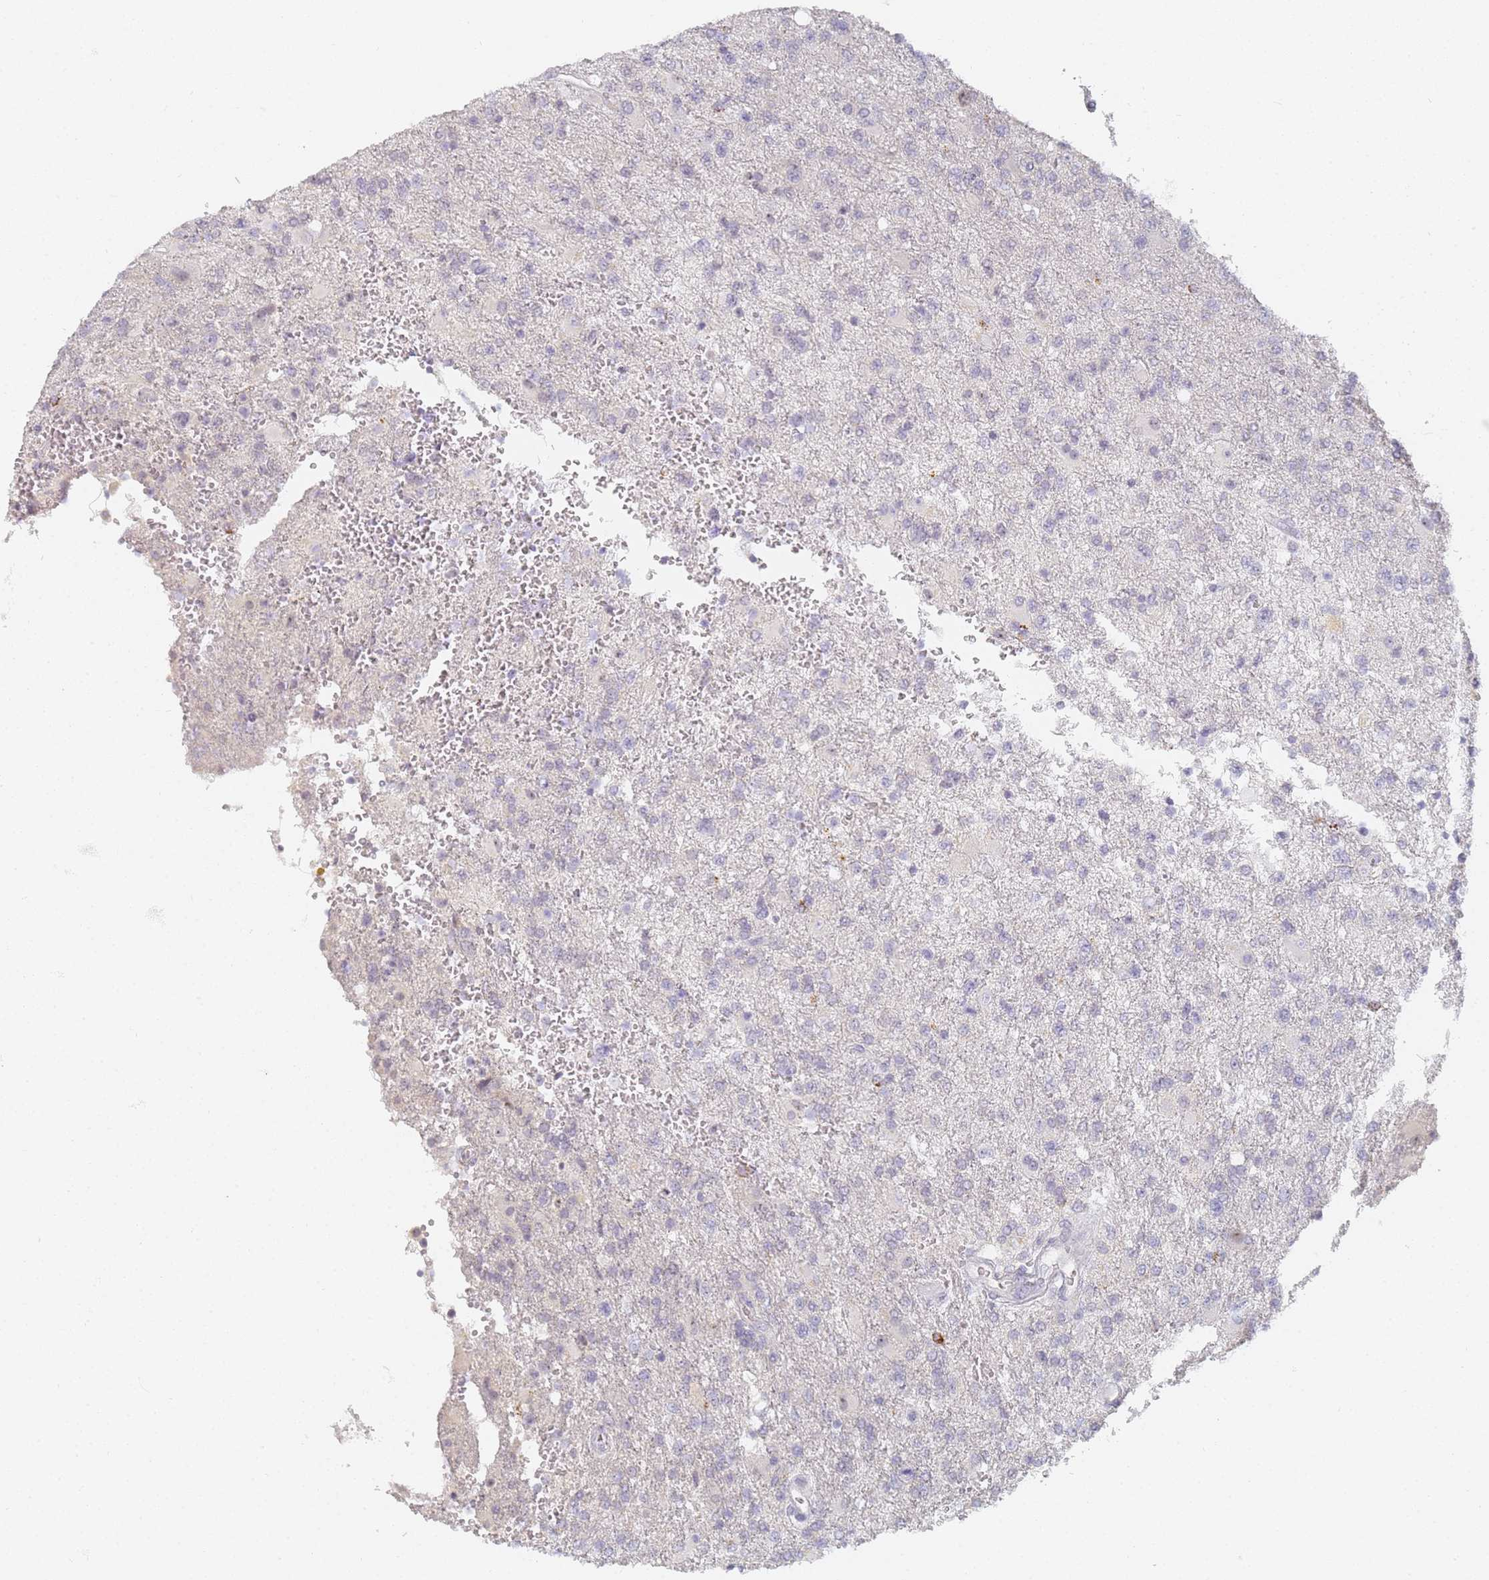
{"staining": {"intensity": "negative", "quantity": "none", "location": "none"}, "tissue": "glioma", "cell_type": "Tumor cells", "image_type": "cancer", "snomed": [{"axis": "morphology", "description": "Glioma, malignant, High grade"}, {"axis": "topography", "description": "Brain"}], "caption": "IHC micrograph of malignant glioma (high-grade) stained for a protein (brown), which shows no positivity in tumor cells.", "gene": "SLC38A9", "patient": {"sex": "male", "age": 56}}